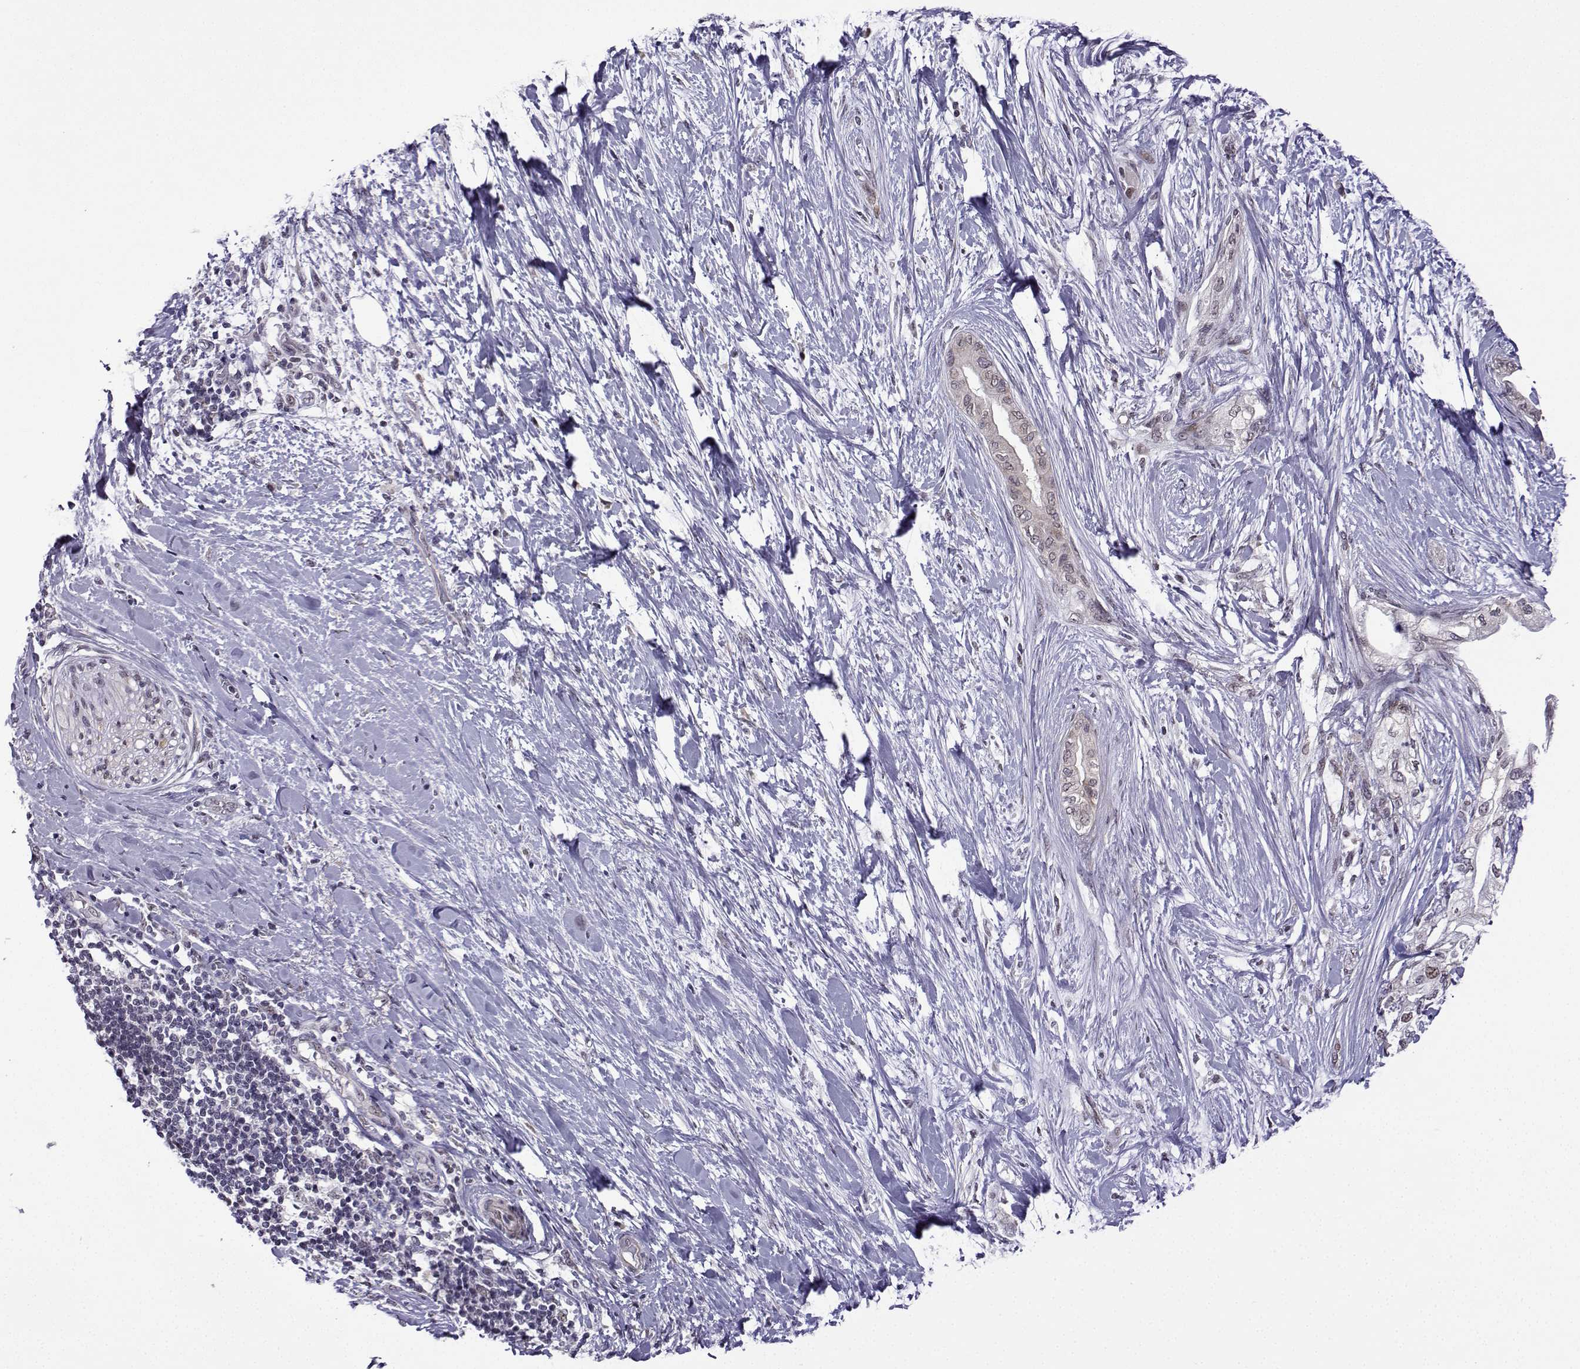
{"staining": {"intensity": "negative", "quantity": "none", "location": "none"}, "tissue": "pancreatic cancer", "cell_type": "Tumor cells", "image_type": "cancer", "snomed": [{"axis": "morphology", "description": "Normal tissue, NOS"}, {"axis": "morphology", "description": "Adenocarcinoma, NOS"}, {"axis": "topography", "description": "Pancreas"}, {"axis": "topography", "description": "Duodenum"}], "caption": "High power microscopy histopathology image of an IHC histopathology image of pancreatic cancer, revealing no significant expression in tumor cells. The staining was performed using DAB (3,3'-diaminobenzidine) to visualize the protein expression in brown, while the nuclei were stained in blue with hematoxylin (Magnification: 20x).", "gene": "FGF3", "patient": {"sex": "female", "age": 60}}